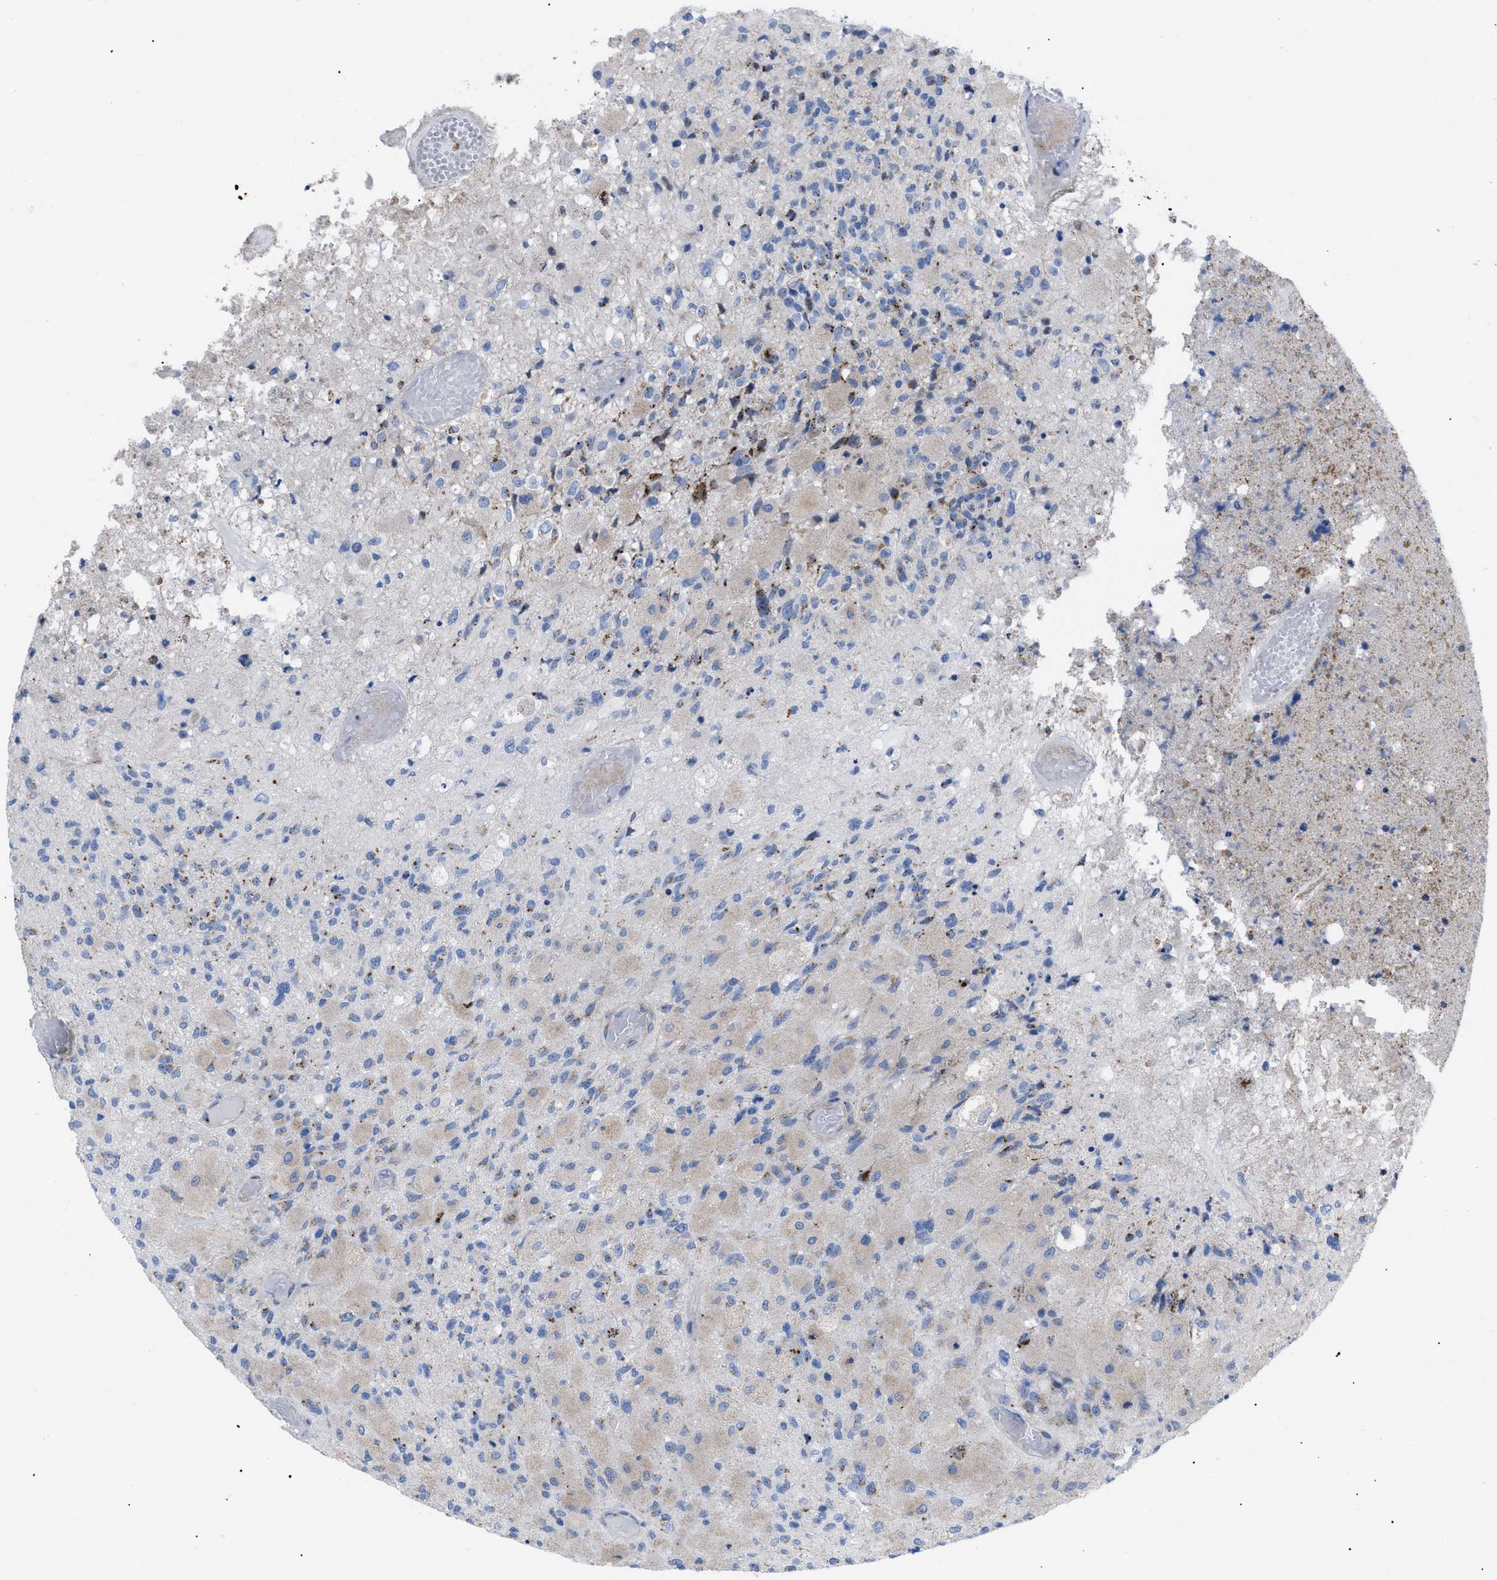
{"staining": {"intensity": "weak", "quantity": "25%-75%", "location": "cytoplasmic/membranous"}, "tissue": "glioma", "cell_type": "Tumor cells", "image_type": "cancer", "snomed": [{"axis": "morphology", "description": "Normal tissue, NOS"}, {"axis": "morphology", "description": "Glioma, malignant, High grade"}, {"axis": "topography", "description": "Cerebral cortex"}], "caption": "Malignant glioma (high-grade) was stained to show a protein in brown. There is low levels of weak cytoplasmic/membranous expression in approximately 25%-75% of tumor cells.", "gene": "TMEM17", "patient": {"sex": "male", "age": 77}}